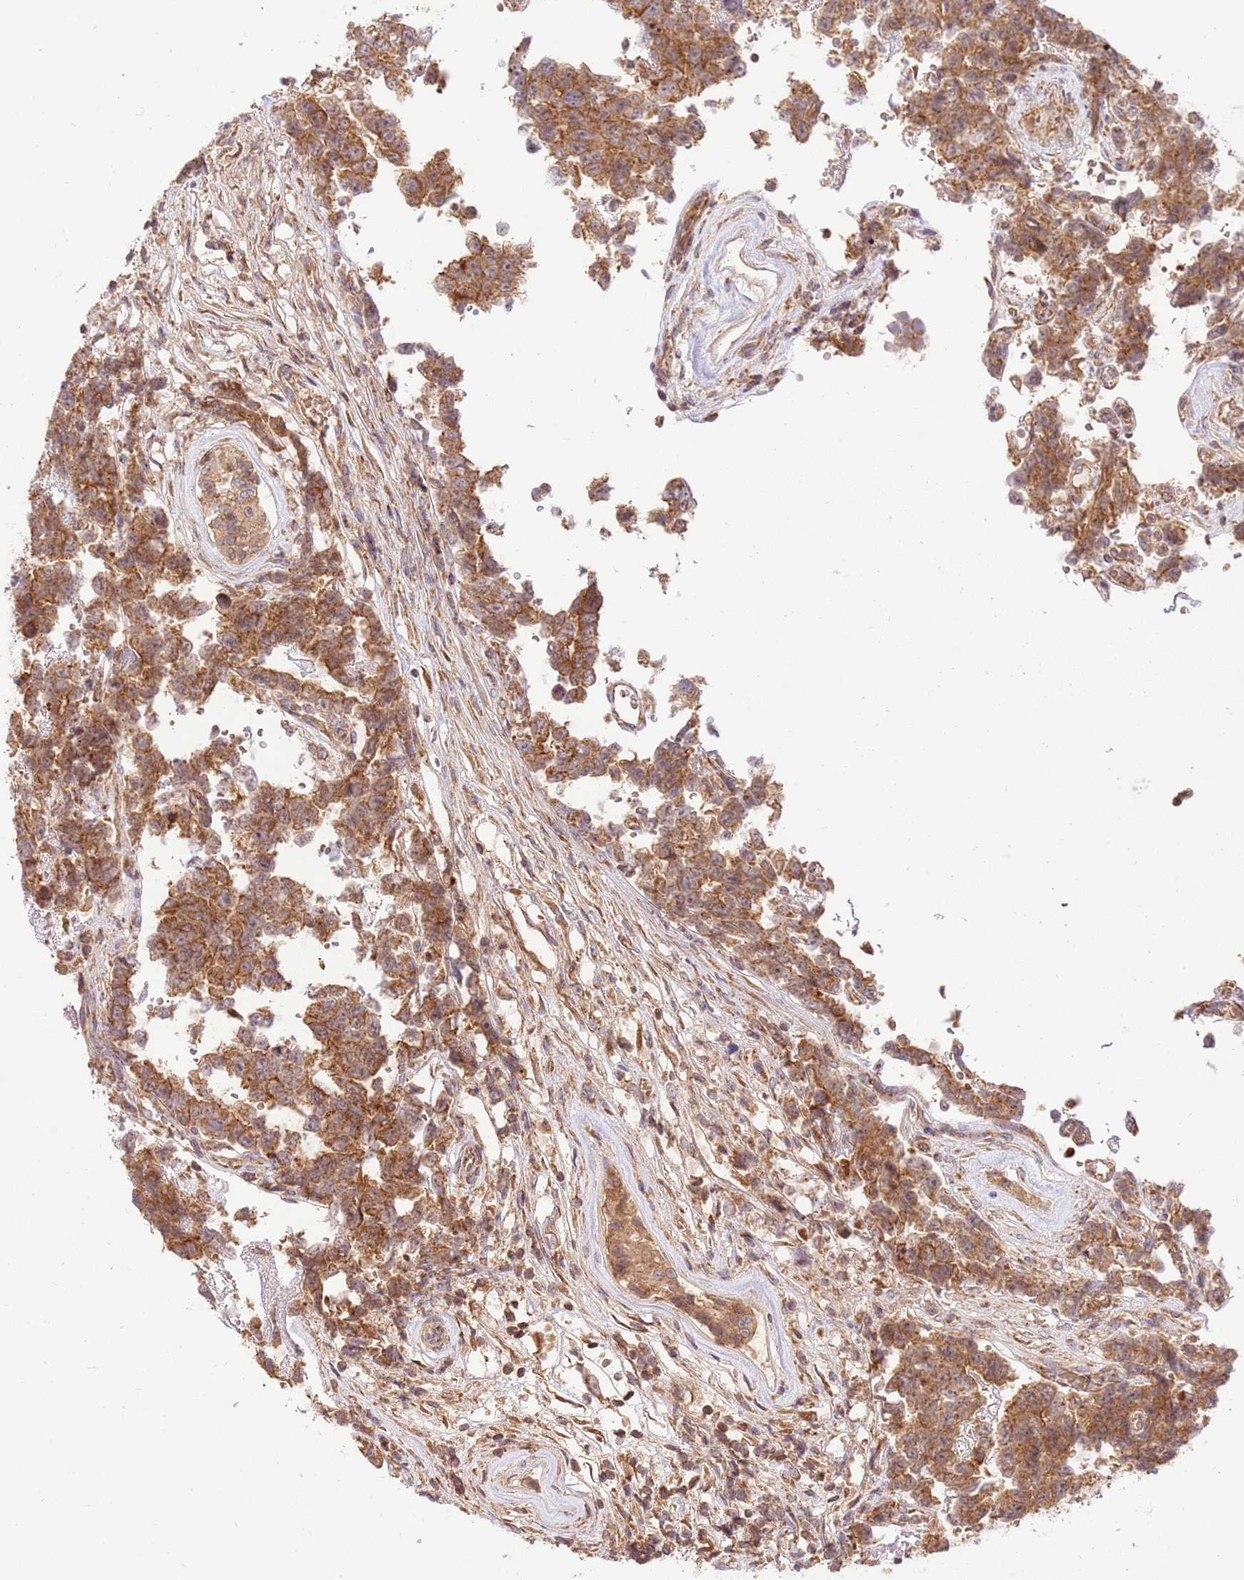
{"staining": {"intensity": "moderate", "quantity": ">75%", "location": "cytoplasmic/membranous,nuclear"}, "tissue": "testis cancer", "cell_type": "Tumor cells", "image_type": "cancer", "snomed": [{"axis": "morphology", "description": "Normal tissue, NOS"}, {"axis": "morphology", "description": "Carcinoma, Embryonal, NOS"}, {"axis": "topography", "description": "Testis"}, {"axis": "topography", "description": "Epididymis"}], "caption": "Human testis embryonal carcinoma stained for a protein (brown) demonstrates moderate cytoplasmic/membranous and nuclear positive staining in approximately >75% of tumor cells.", "gene": "SPATA2L", "patient": {"sex": "male", "age": 25}}